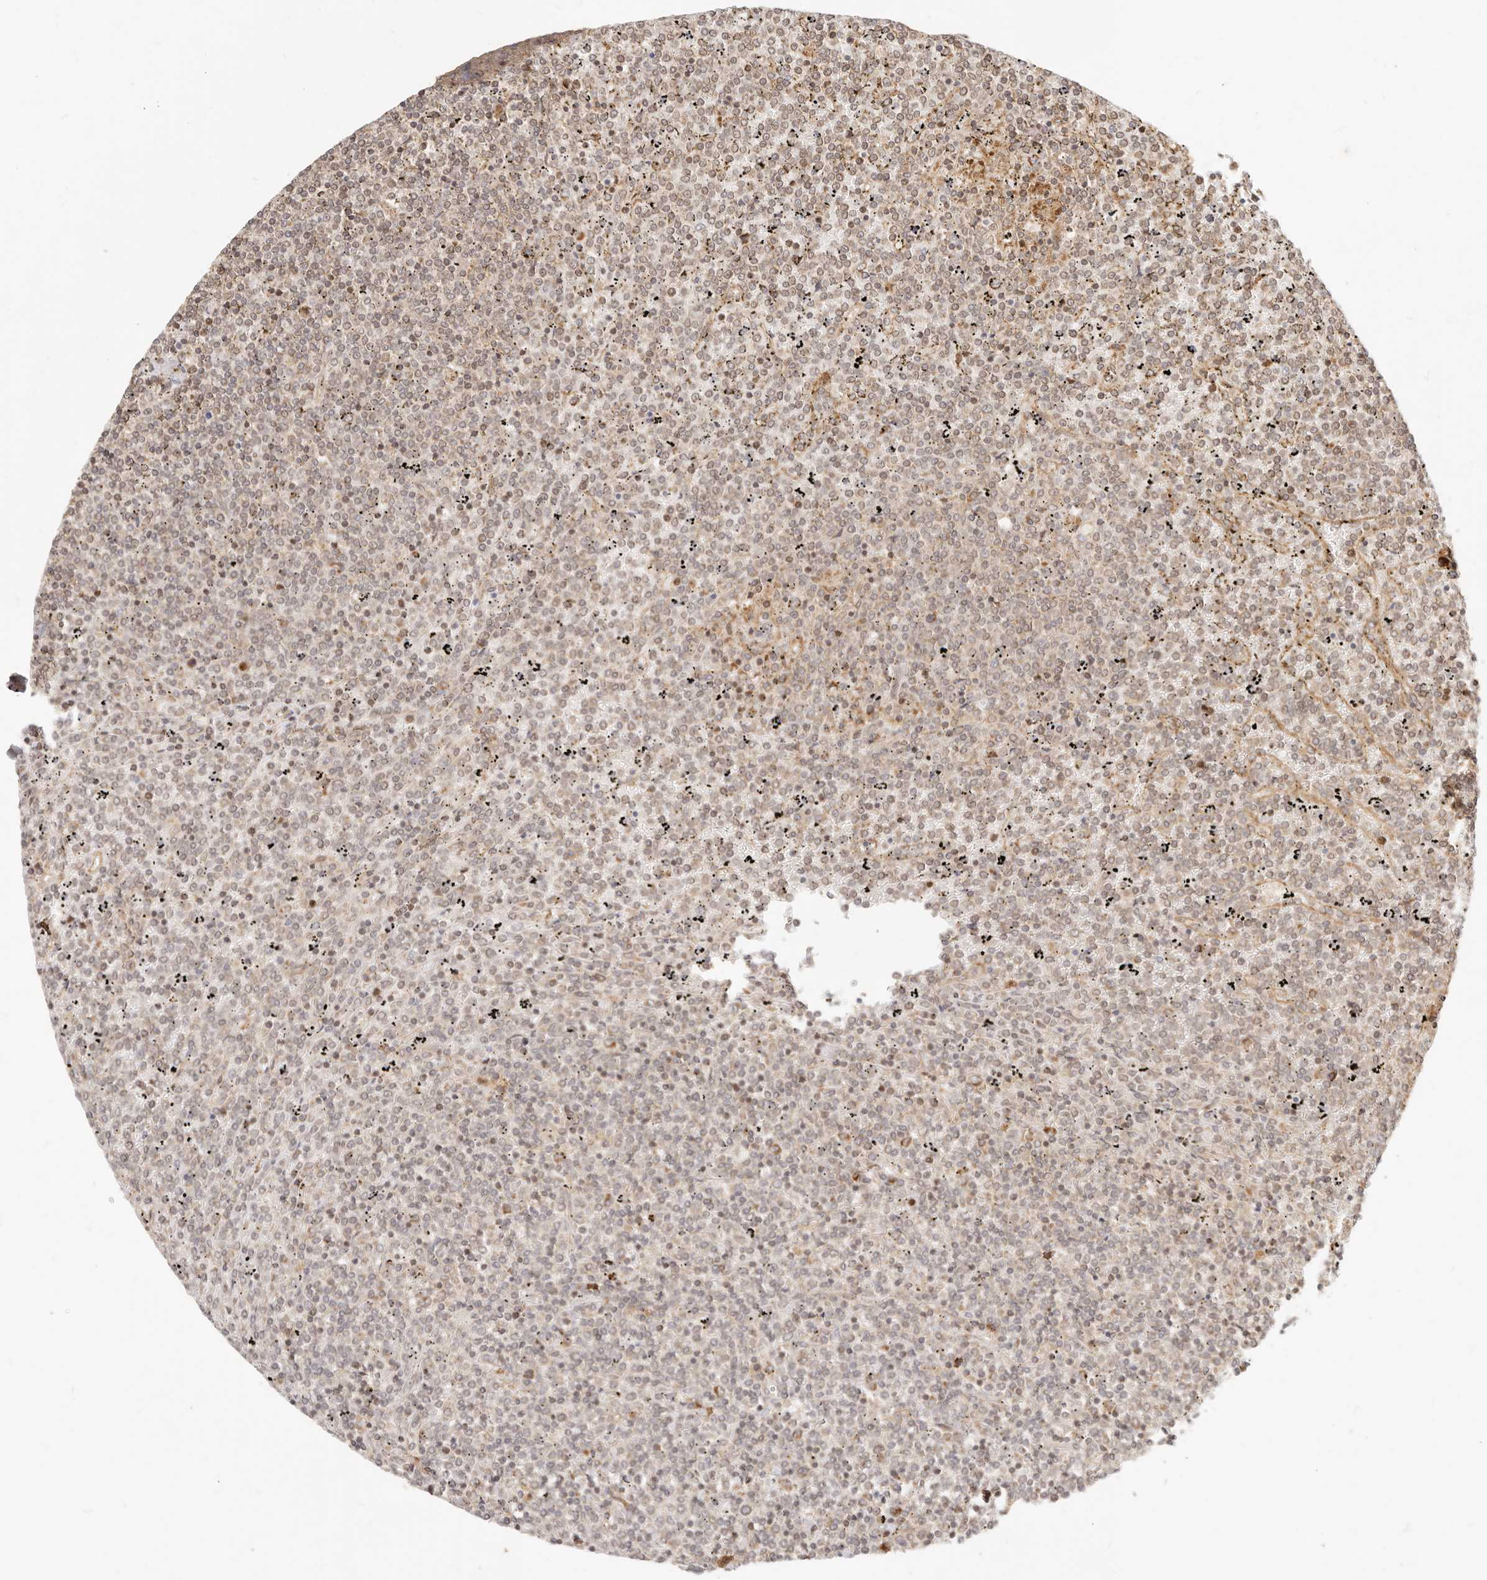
{"staining": {"intensity": "weak", "quantity": "25%-75%", "location": "cytoplasmic/membranous,nuclear"}, "tissue": "lymphoma", "cell_type": "Tumor cells", "image_type": "cancer", "snomed": [{"axis": "morphology", "description": "Malignant lymphoma, non-Hodgkin's type, Low grade"}, {"axis": "topography", "description": "Spleen"}], "caption": "Immunohistochemical staining of human malignant lymphoma, non-Hodgkin's type (low-grade) demonstrates weak cytoplasmic/membranous and nuclear protein staining in approximately 25%-75% of tumor cells.", "gene": "TIMM17A", "patient": {"sex": "female", "age": 19}}